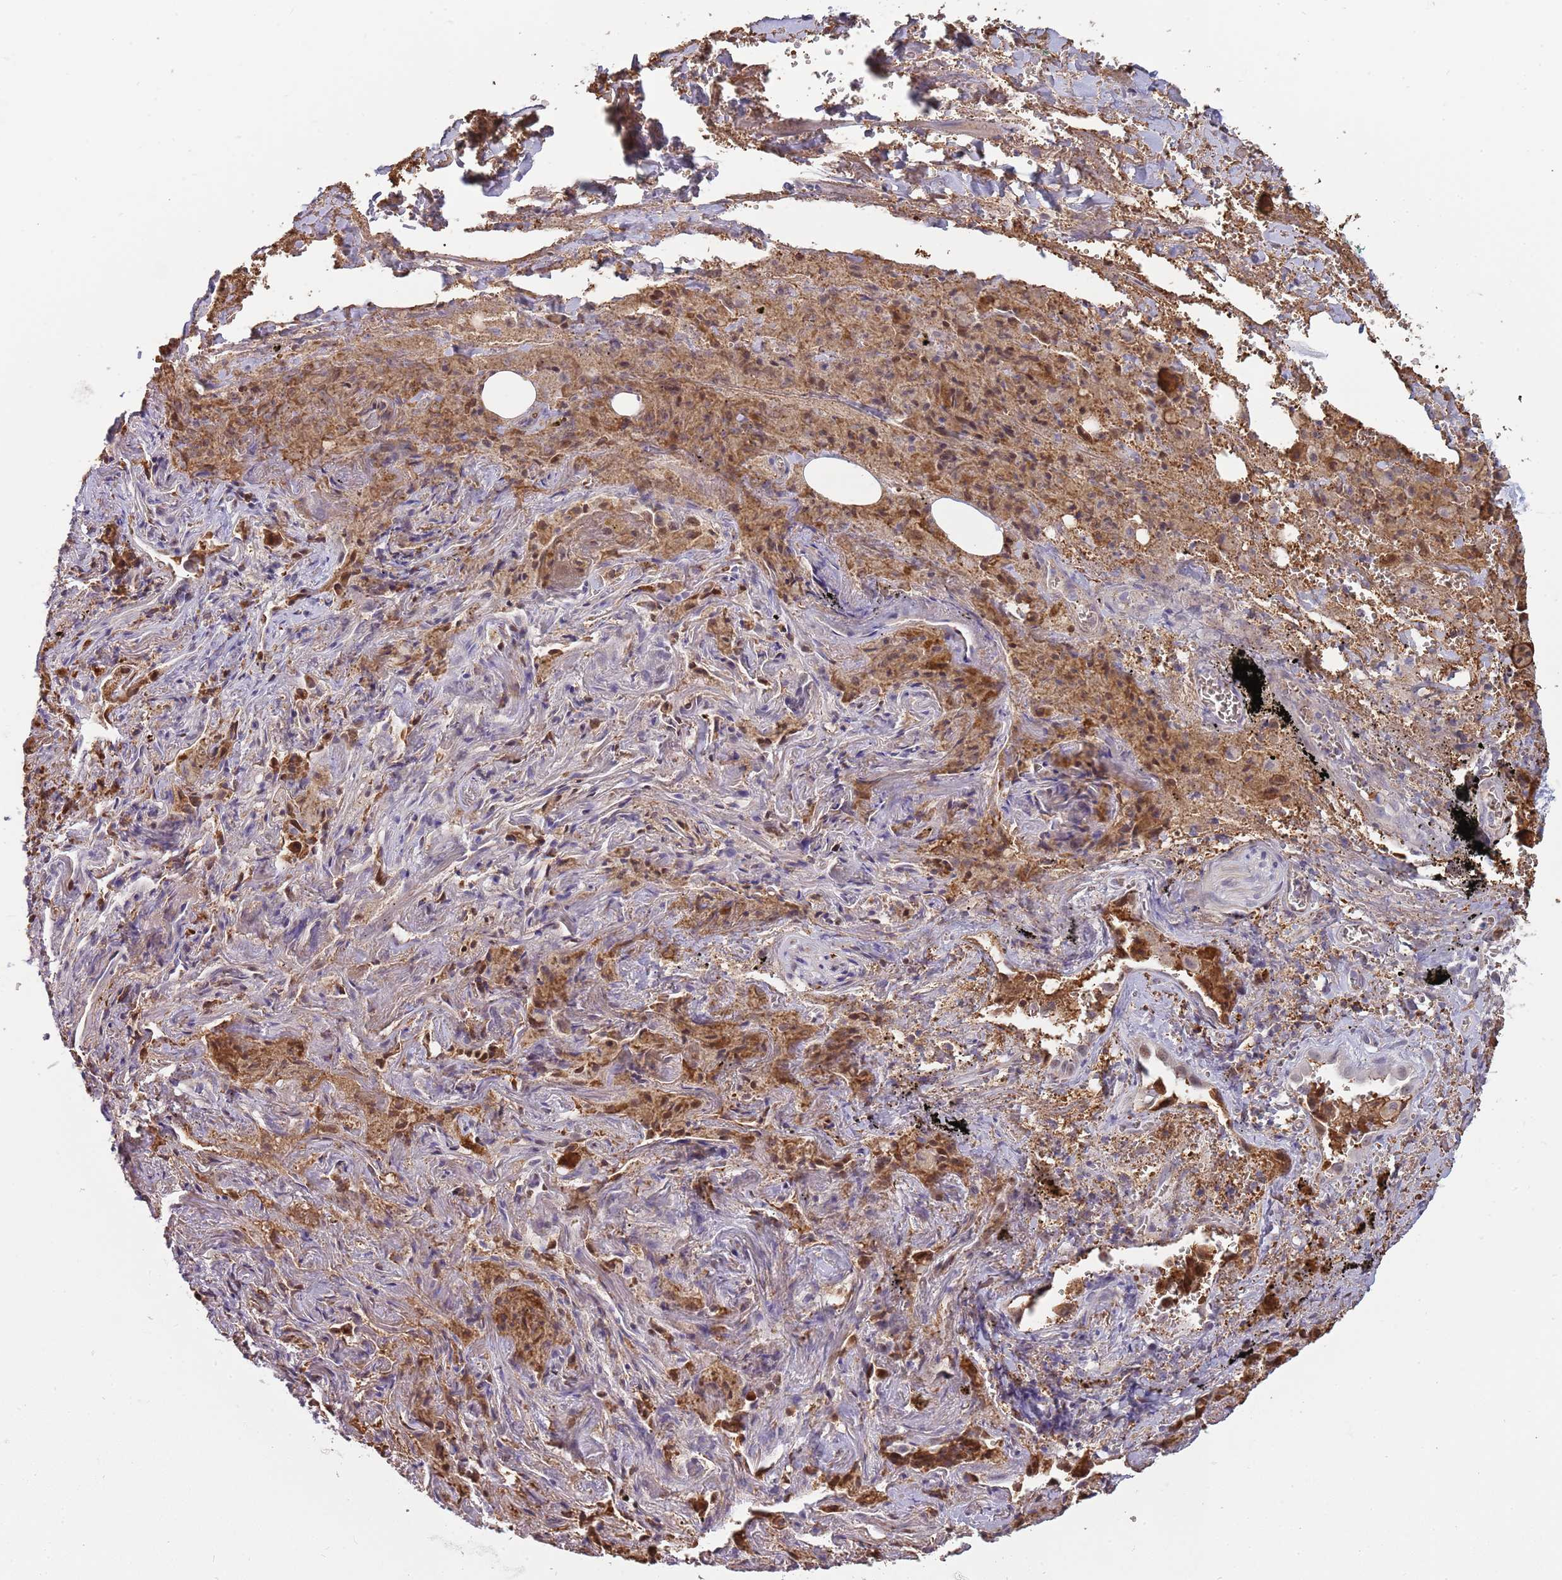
{"staining": {"intensity": "negative", "quantity": "none", "location": "none"}, "tissue": "adipose tissue", "cell_type": "Adipocytes", "image_type": "normal", "snomed": [{"axis": "morphology", "description": "Normal tissue, NOS"}, {"axis": "topography", "description": "Cartilage tissue"}], "caption": "Immunohistochemistry of unremarkable adipose tissue displays no staining in adipocytes. Nuclei are stained in blue.", "gene": "LYPD6B", "patient": {"sex": "male", "age": 66}}